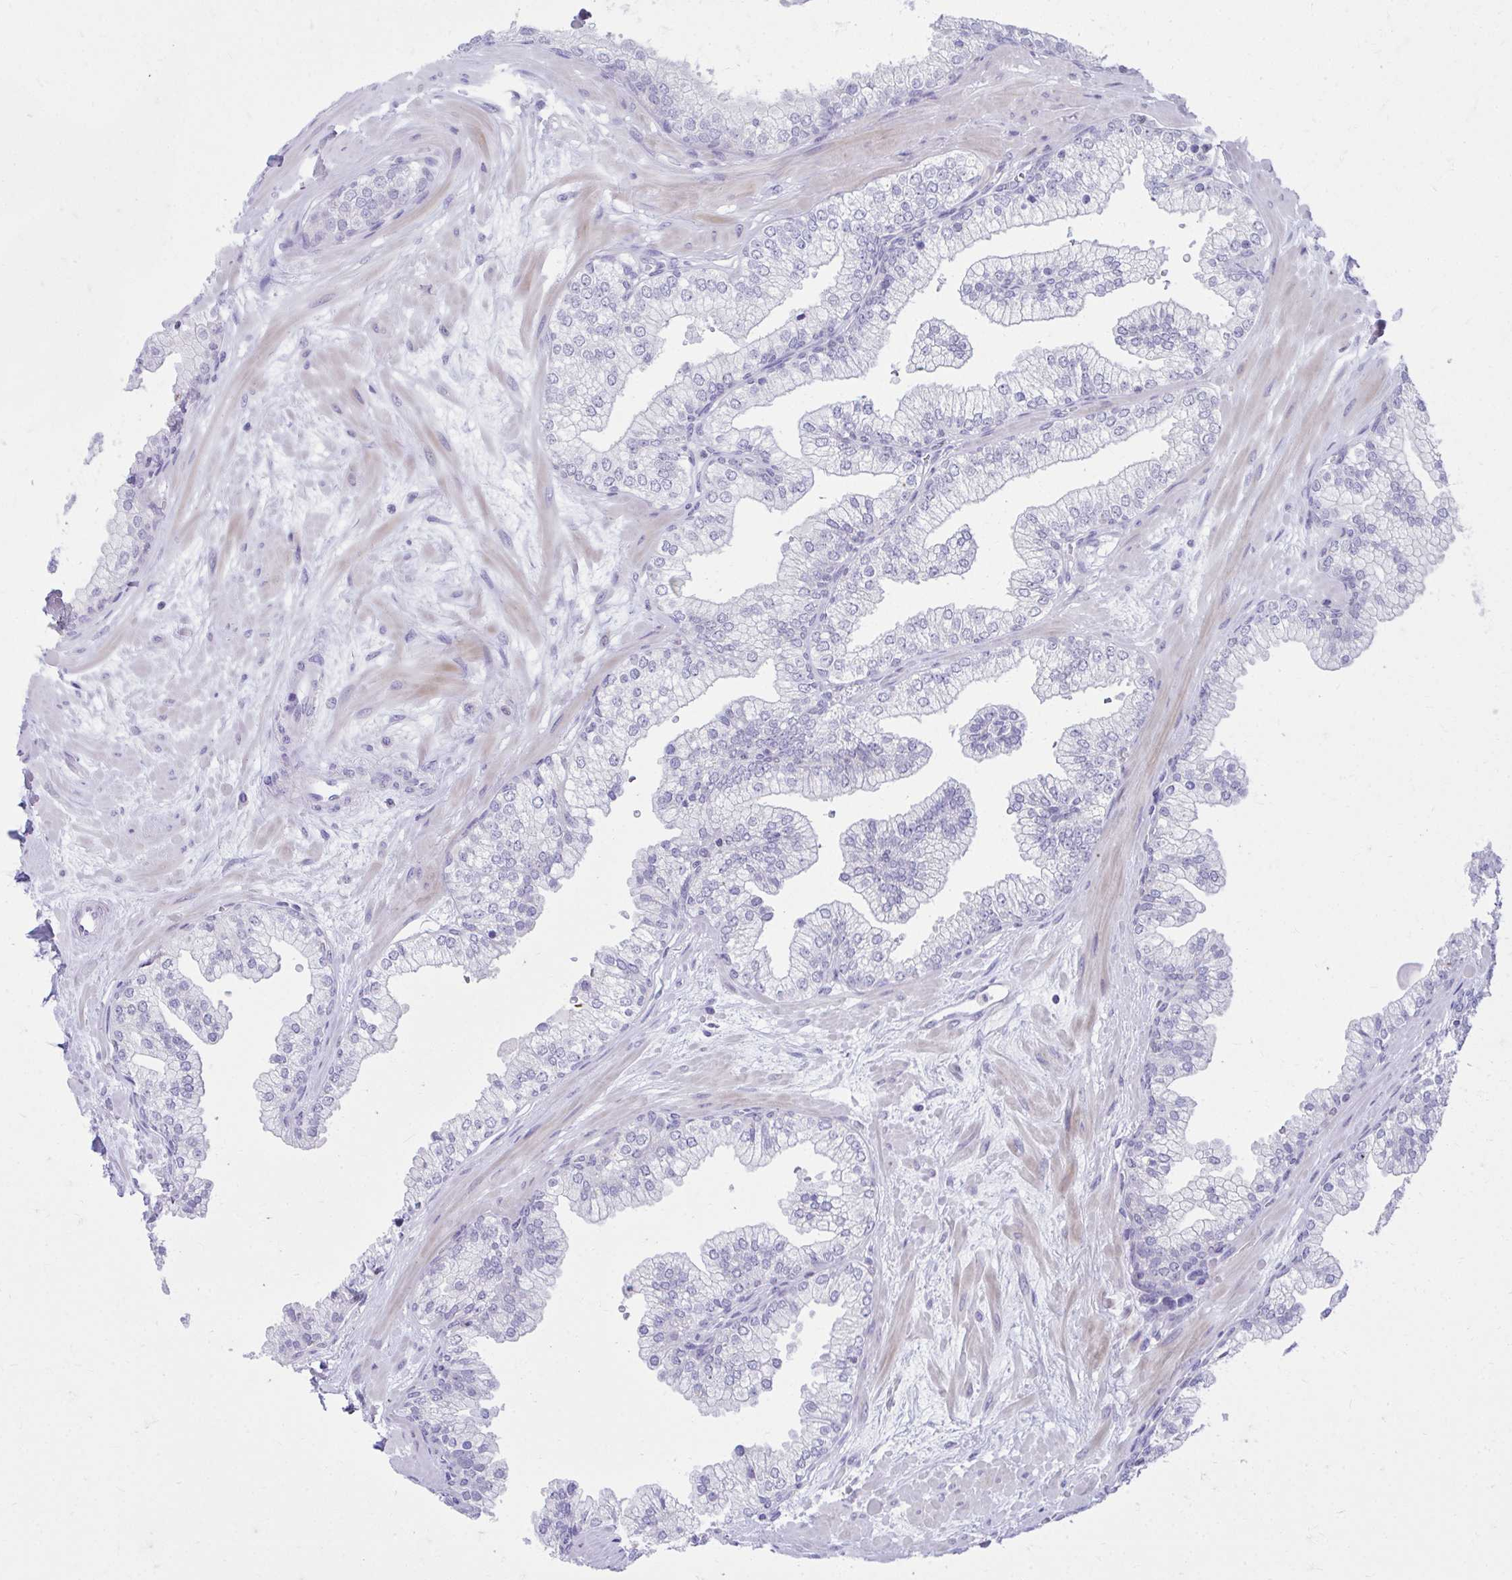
{"staining": {"intensity": "negative", "quantity": "none", "location": "none"}, "tissue": "prostate", "cell_type": "Glandular cells", "image_type": "normal", "snomed": [{"axis": "morphology", "description": "Normal tissue, NOS"}, {"axis": "topography", "description": "Prostate"}, {"axis": "topography", "description": "Peripheral nerve tissue"}], "caption": "Glandular cells are negative for brown protein staining in unremarkable prostate. (Stains: DAB IHC with hematoxylin counter stain, Microscopy: brightfield microscopy at high magnification).", "gene": "OR7A5", "patient": {"sex": "male", "age": 61}}